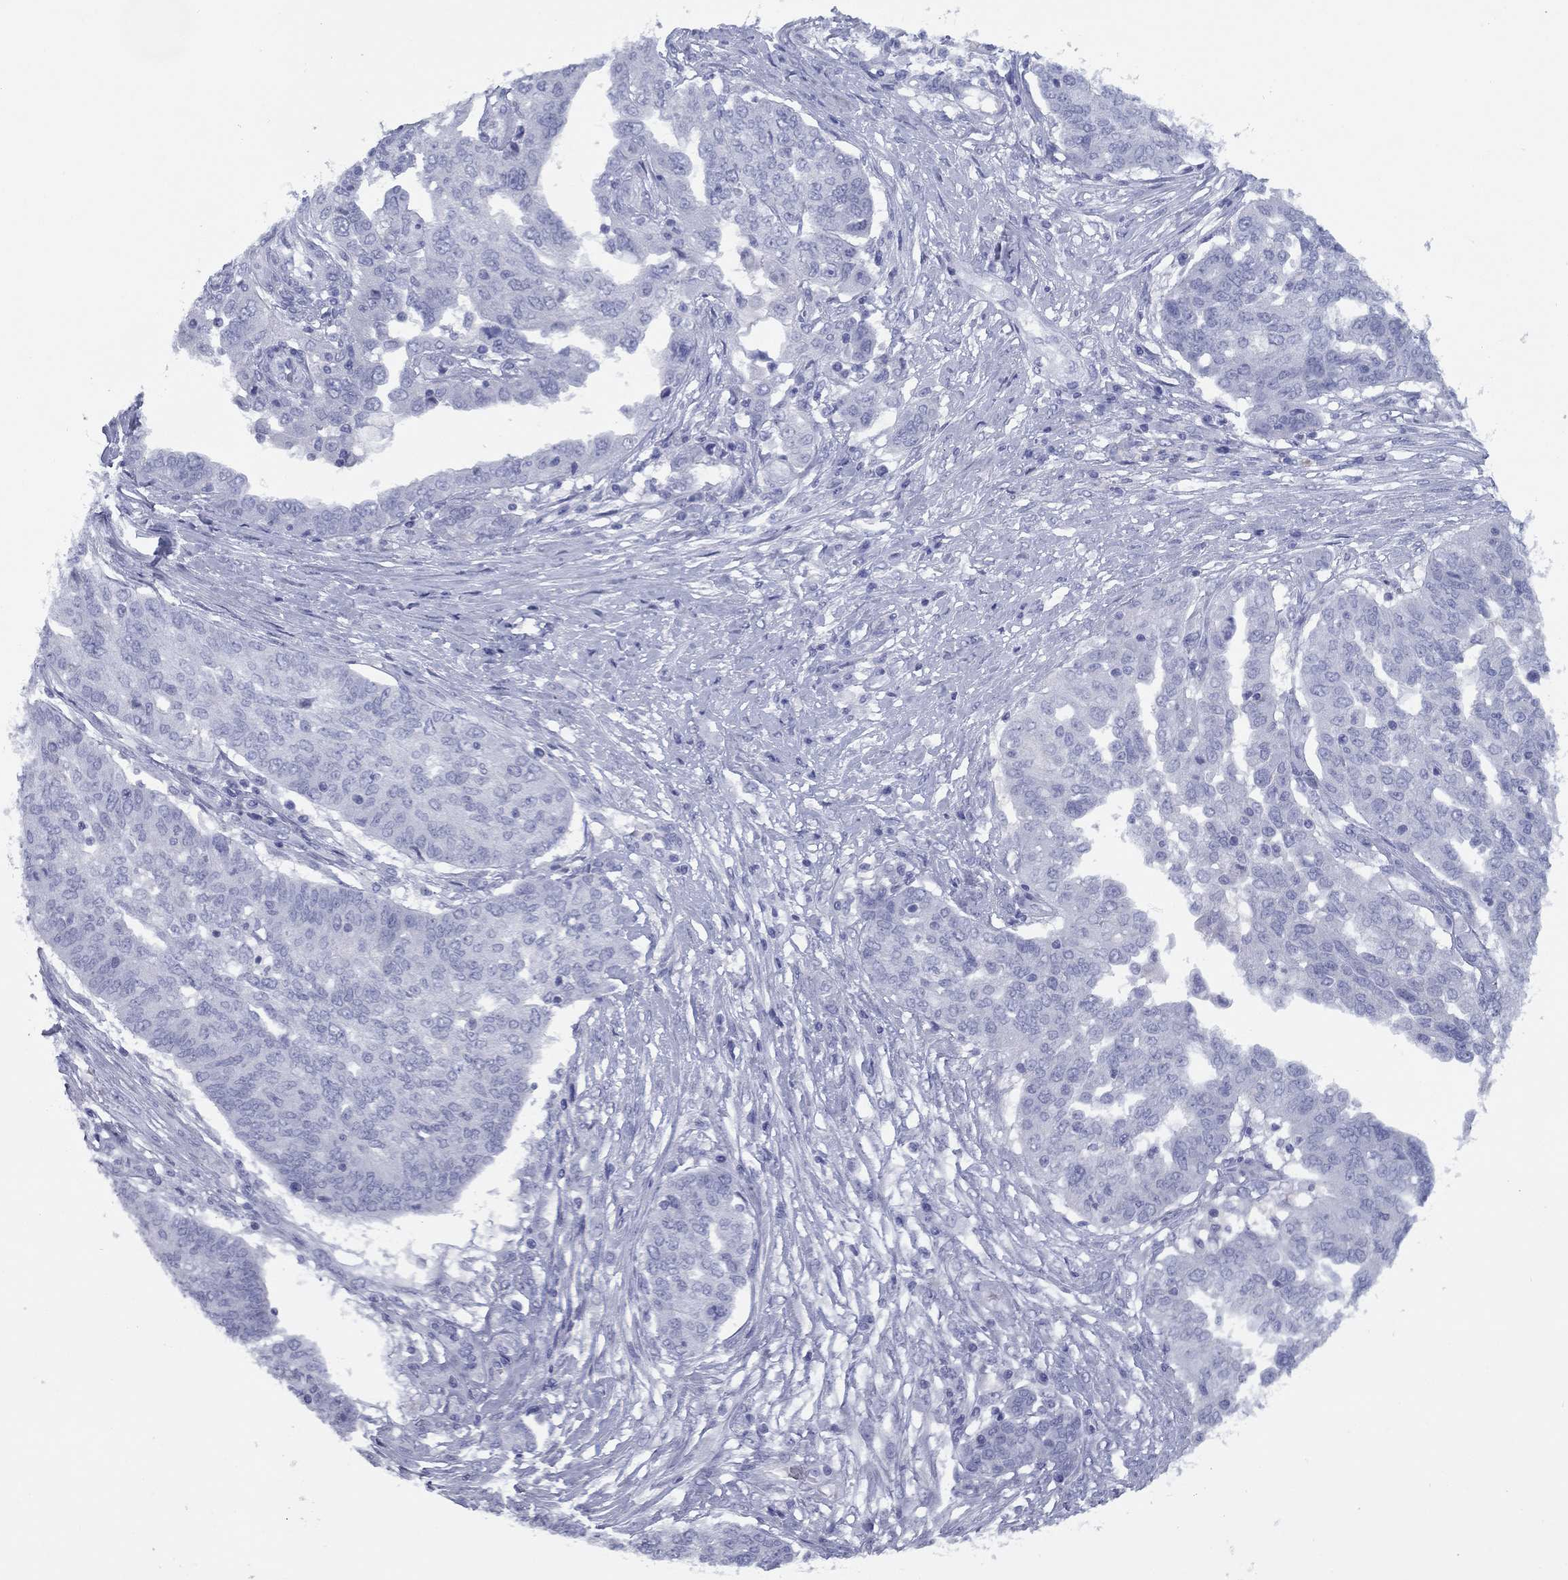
{"staining": {"intensity": "negative", "quantity": "none", "location": "none"}, "tissue": "ovarian cancer", "cell_type": "Tumor cells", "image_type": "cancer", "snomed": [{"axis": "morphology", "description": "Cystadenocarcinoma, serous, NOS"}, {"axis": "topography", "description": "Ovary"}], "caption": "This histopathology image is of serous cystadenocarcinoma (ovarian) stained with immunohistochemistry to label a protein in brown with the nuclei are counter-stained blue. There is no staining in tumor cells.", "gene": "NPPA", "patient": {"sex": "female", "age": 67}}